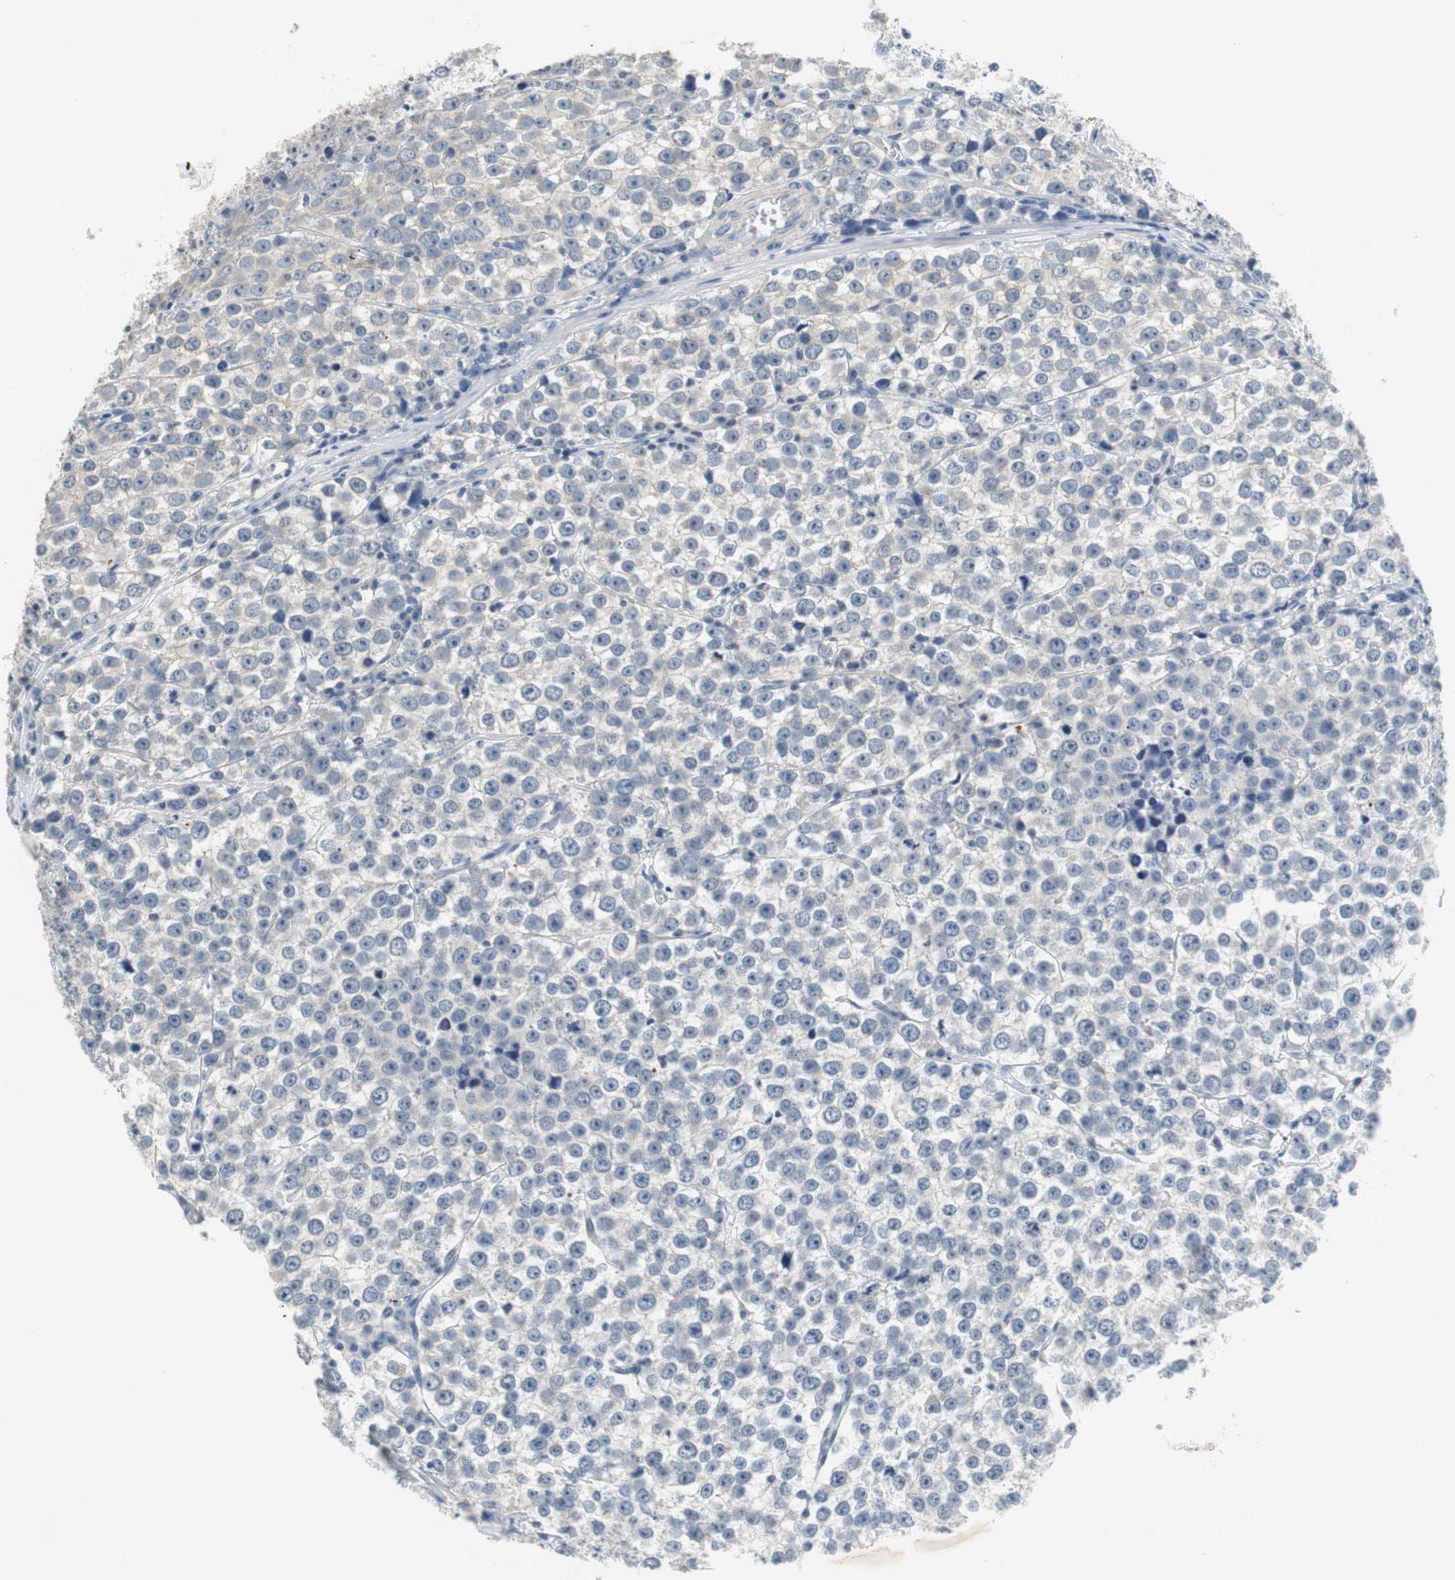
{"staining": {"intensity": "negative", "quantity": "none", "location": "none"}, "tissue": "testis cancer", "cell_type": "Tumor cells", "image_type": "cancer", "snomed": [{"axis": "morphology", "description": "Seminoma, NOS"}, {"axis": "morphology", "description": "Carcinoma, Embryonal, NOS"}, {"axis": "topography", "description": "Testis"}], "caption": "High magnification brightfield microscopy of testis cancer (seminoma) stained with DAB (3,3'-diaminobenzidine) (brown) and counterstained with hematoxylin (blue): tumor cells show no significant positivity. Brightfield microscopy of IHC stained with DAB (3,3'-diaminobenzidine) (brown) and hematoxylin (blue), captured at high magnification.", "gene": "MUC7", "patient": {"sex": "male", "age": 52}}